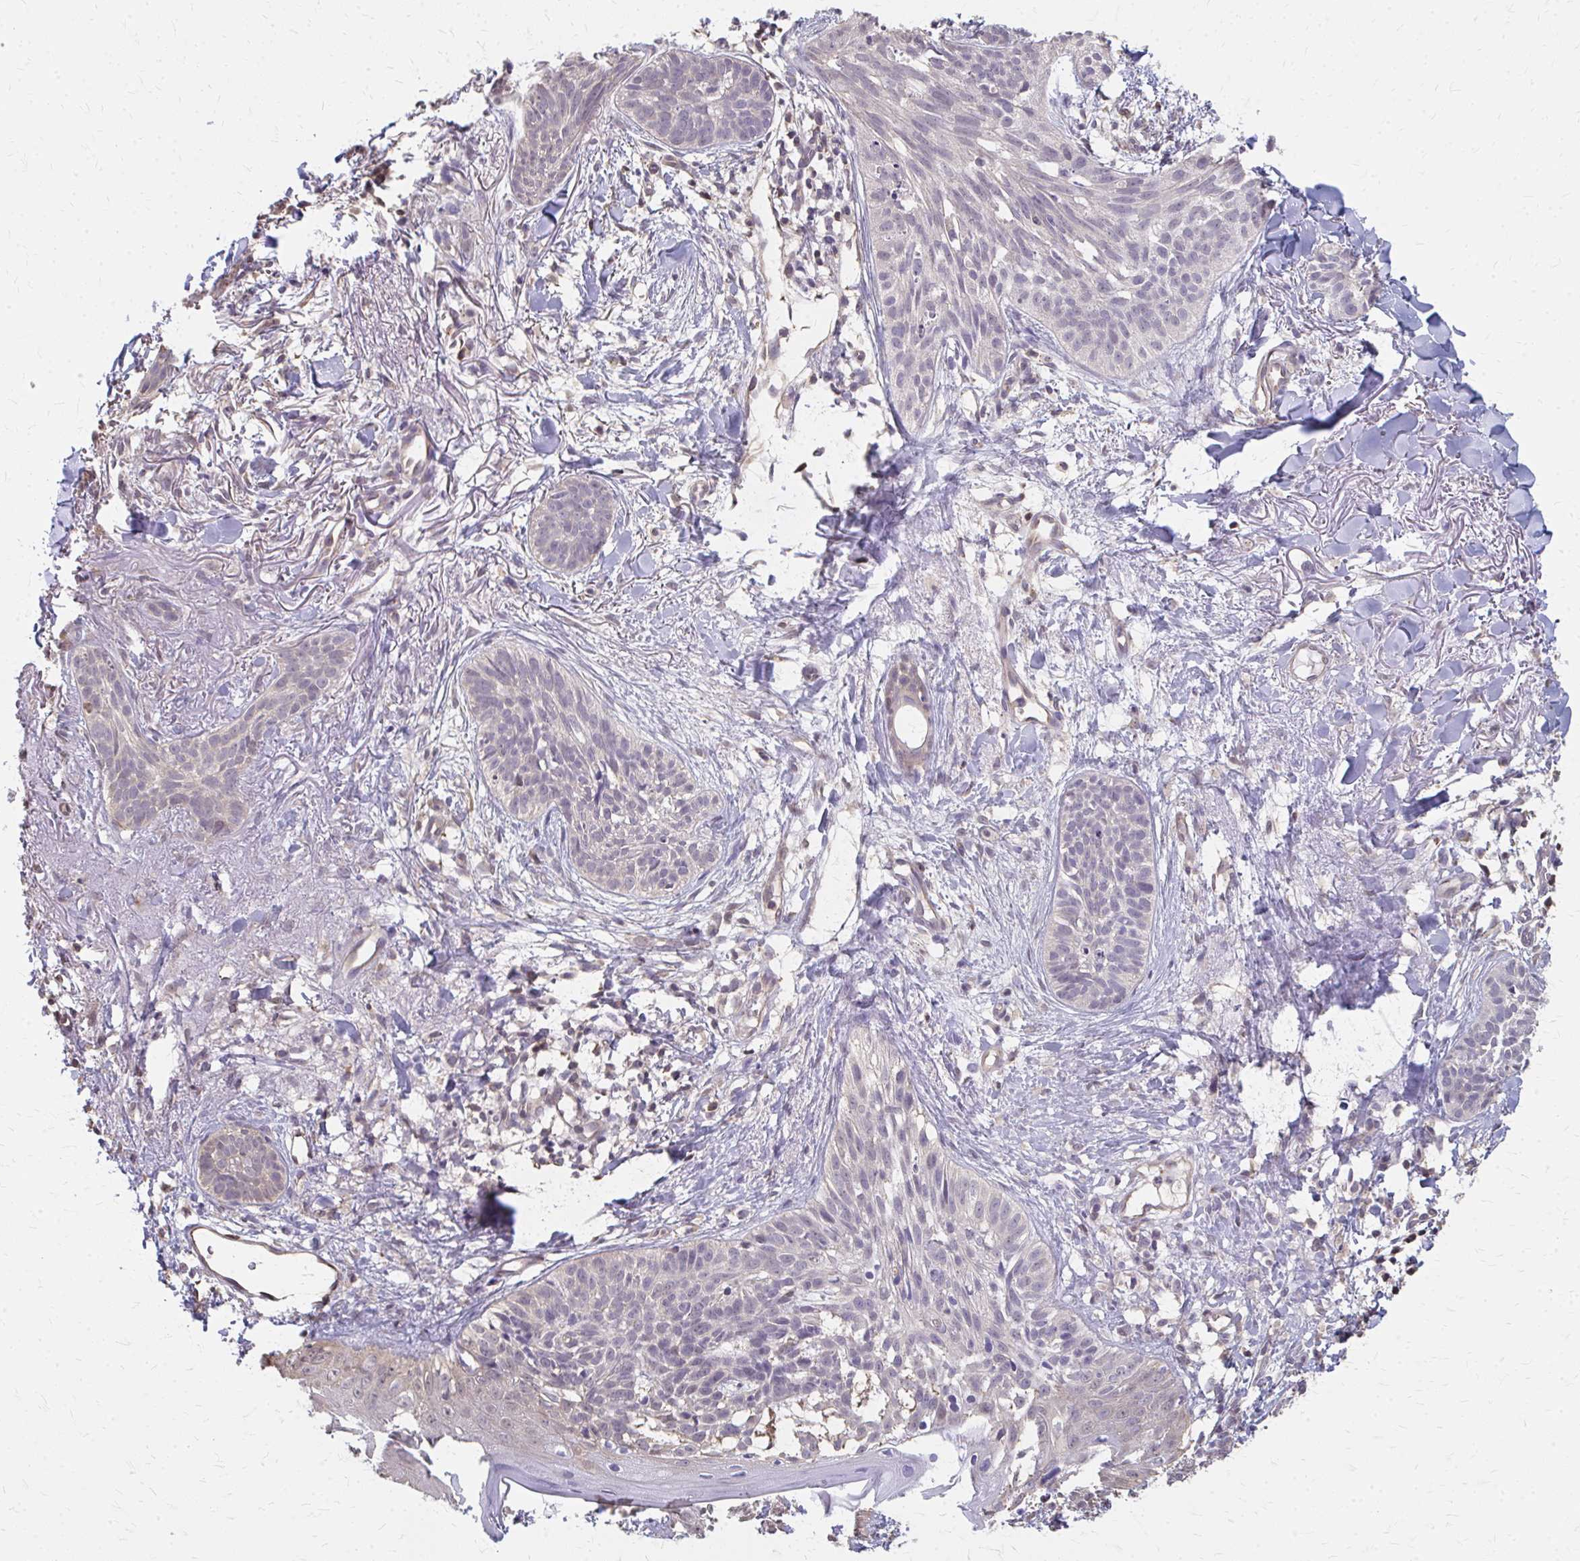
{"staining": {"intensity": "negative", "quantity": "none", "location": "none"}, "tissue": "skin cancer", "cell_type": "Tumor cells", "image_type": "cancer", "snomed": [{"axis": "morphology", "description": "Basal cell carcinoma"}, {"axis": "topography", "description": "Skin"}], "caption": "The micrograph reveals no staining of tumor cells in skin cancer. (Immunohistochemistry (ihc), brightfield microscopy, high magnification).", "gene": "RABGAP1L", "patient": {"sex": "male", "age": 52}}